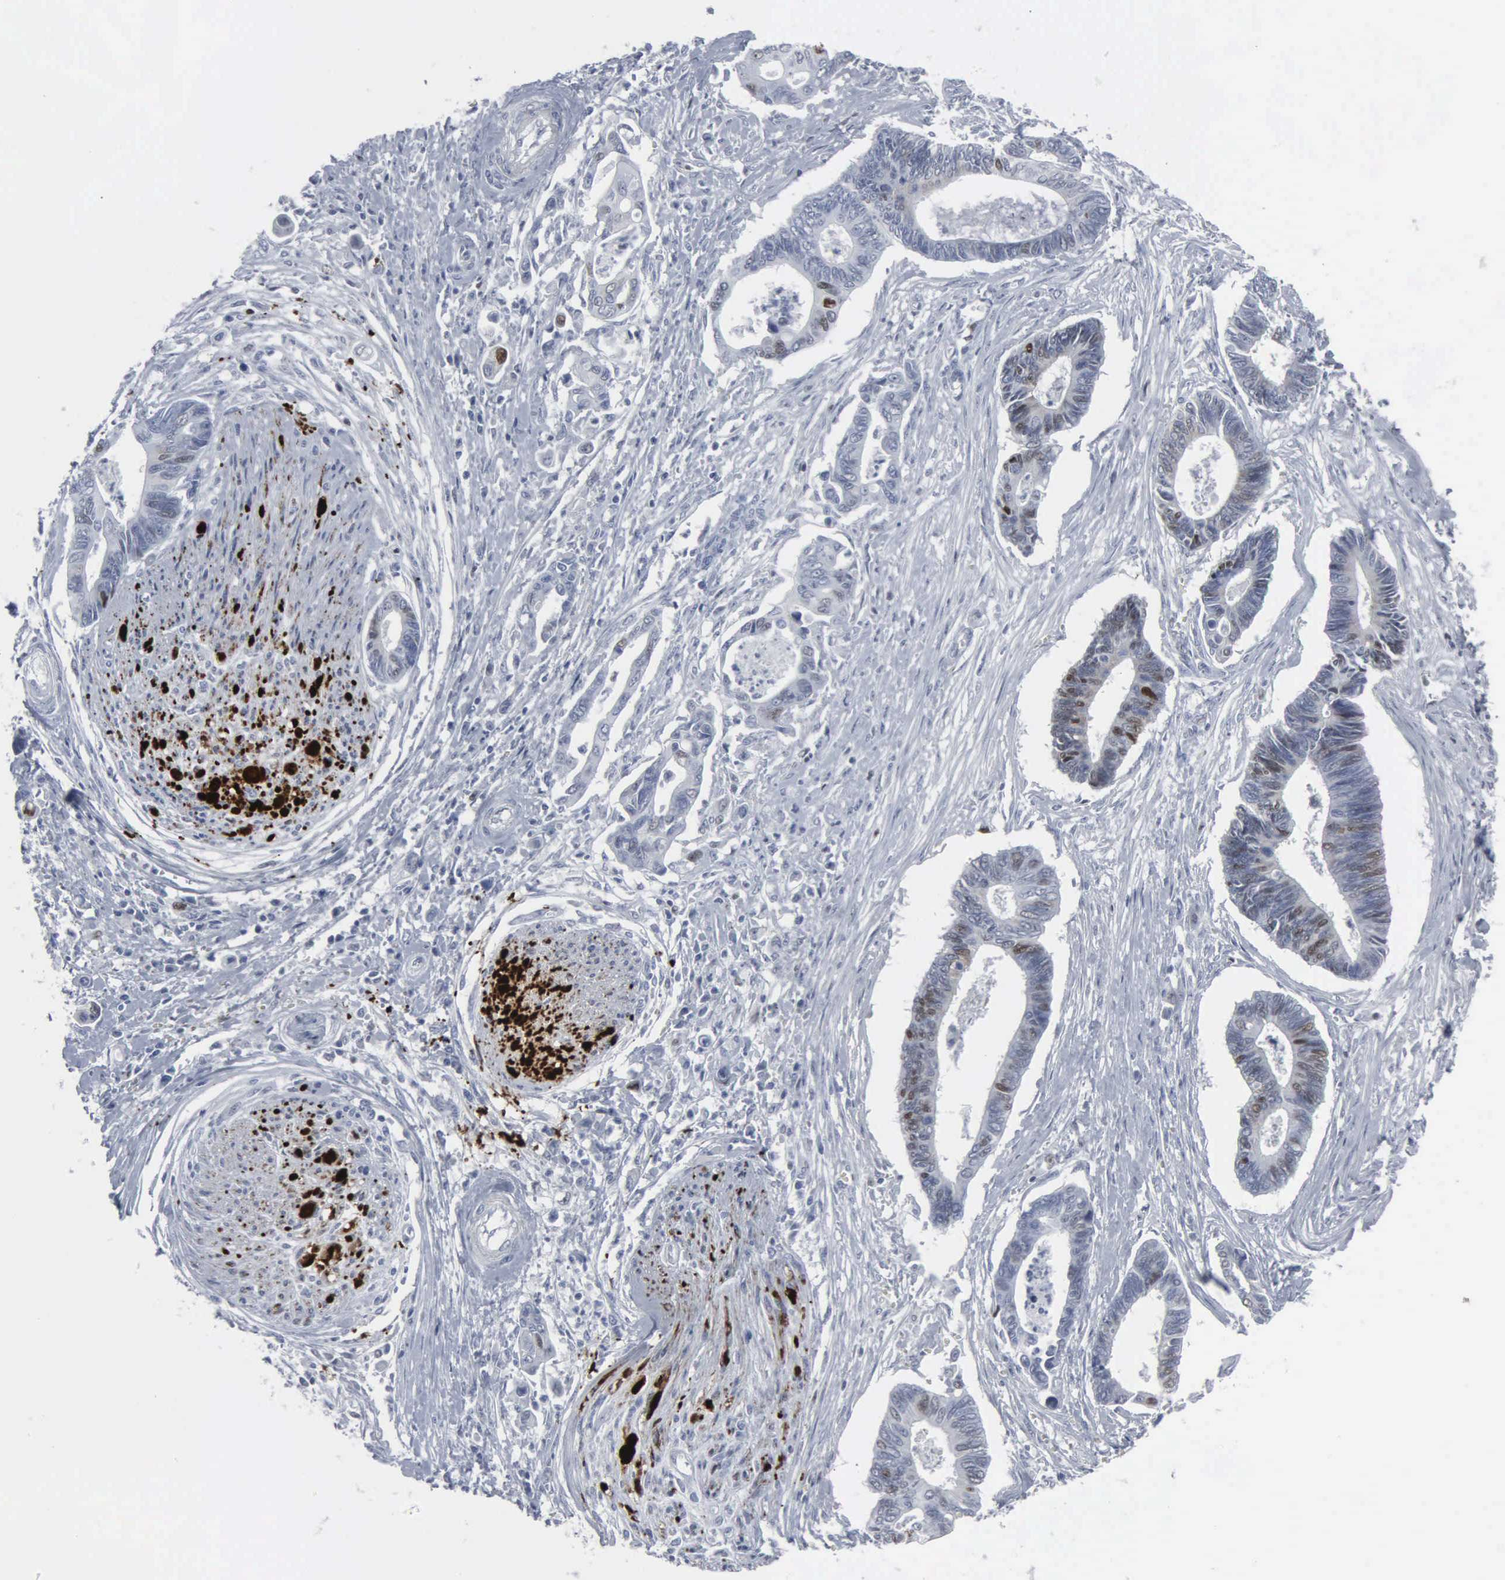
{"staining": {"intensity": "weak", "quantity": "<25%", "location": "nuclear"}, "tissue": "pancreatic cancer", "cell_type": "Tumor cells", "image_type": "cancer", "snomed": [{"axis": "morphology", "description": "Adenocarcinoma, NOS"}, {"axis": "topography", "description": "Pancreas"}], "caption": "An immunohistochemistry (IHC) image of pancreatic cancer is shown. There is no staining in tumor cells of pancreatic cancer.", "gene": "CCND3", "patient": {"sex": "female", "age": 70}}